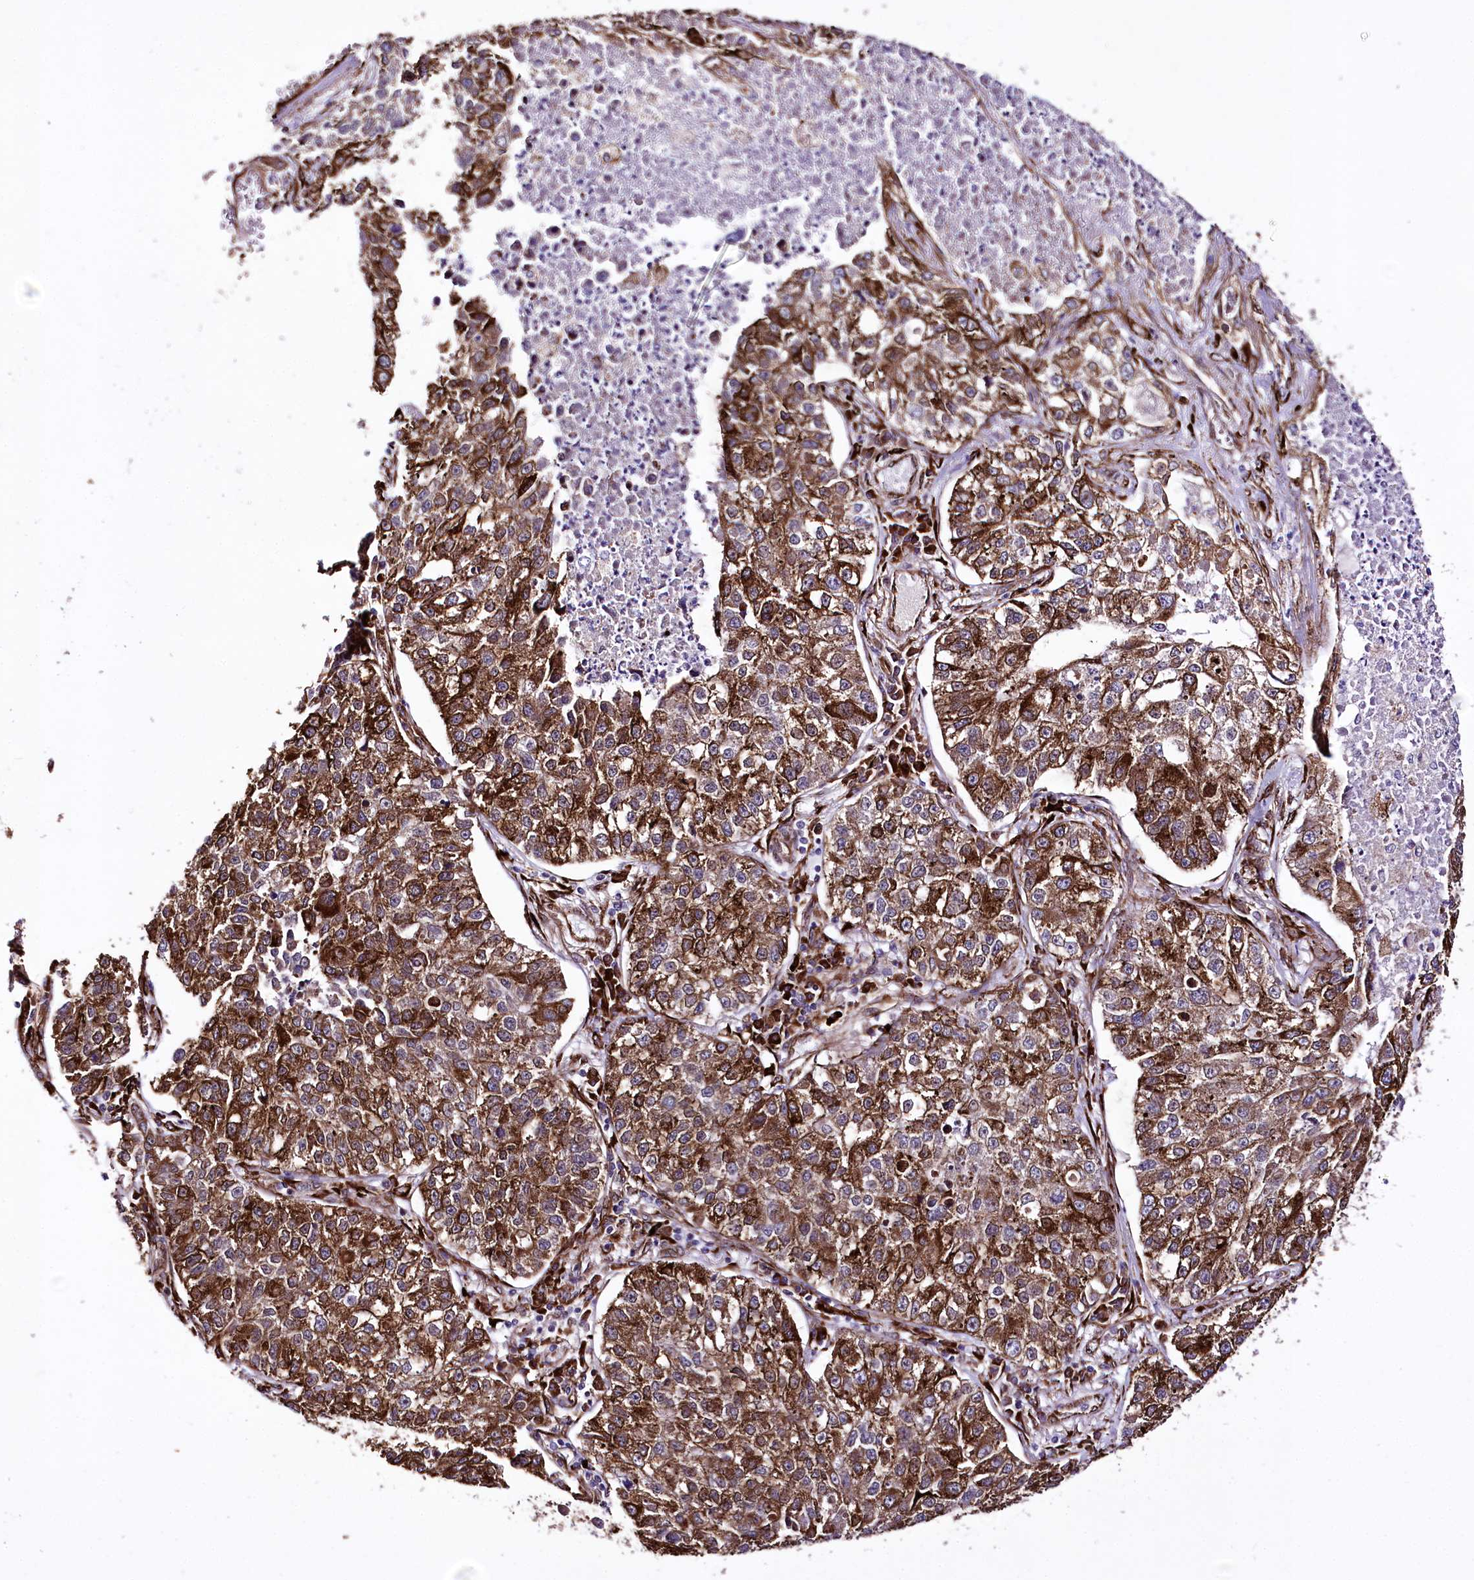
{"staining": {"intensity": "strong", "quantity": ">75%", "location": "cytoplasmic/membranous"}, "tissue": "lung cancer", "cell_type": "Tumor cells", "image_type": "cancer", "snomed": [{"axis": "morphology", "description": "Adenocarcinoma, NOS"}, {"axis": "topography", "description": "Lung"}], "caption": "Lung cancer (adenocarcinoma) stained for a protein demonstrates strong cytoplasmic/membranous positivity in tumor cells. (Brightfield microscopy of DAB IHC at high magnification).", "gene": "WWC1", "patient": {"sex": "male", "age": 49}}